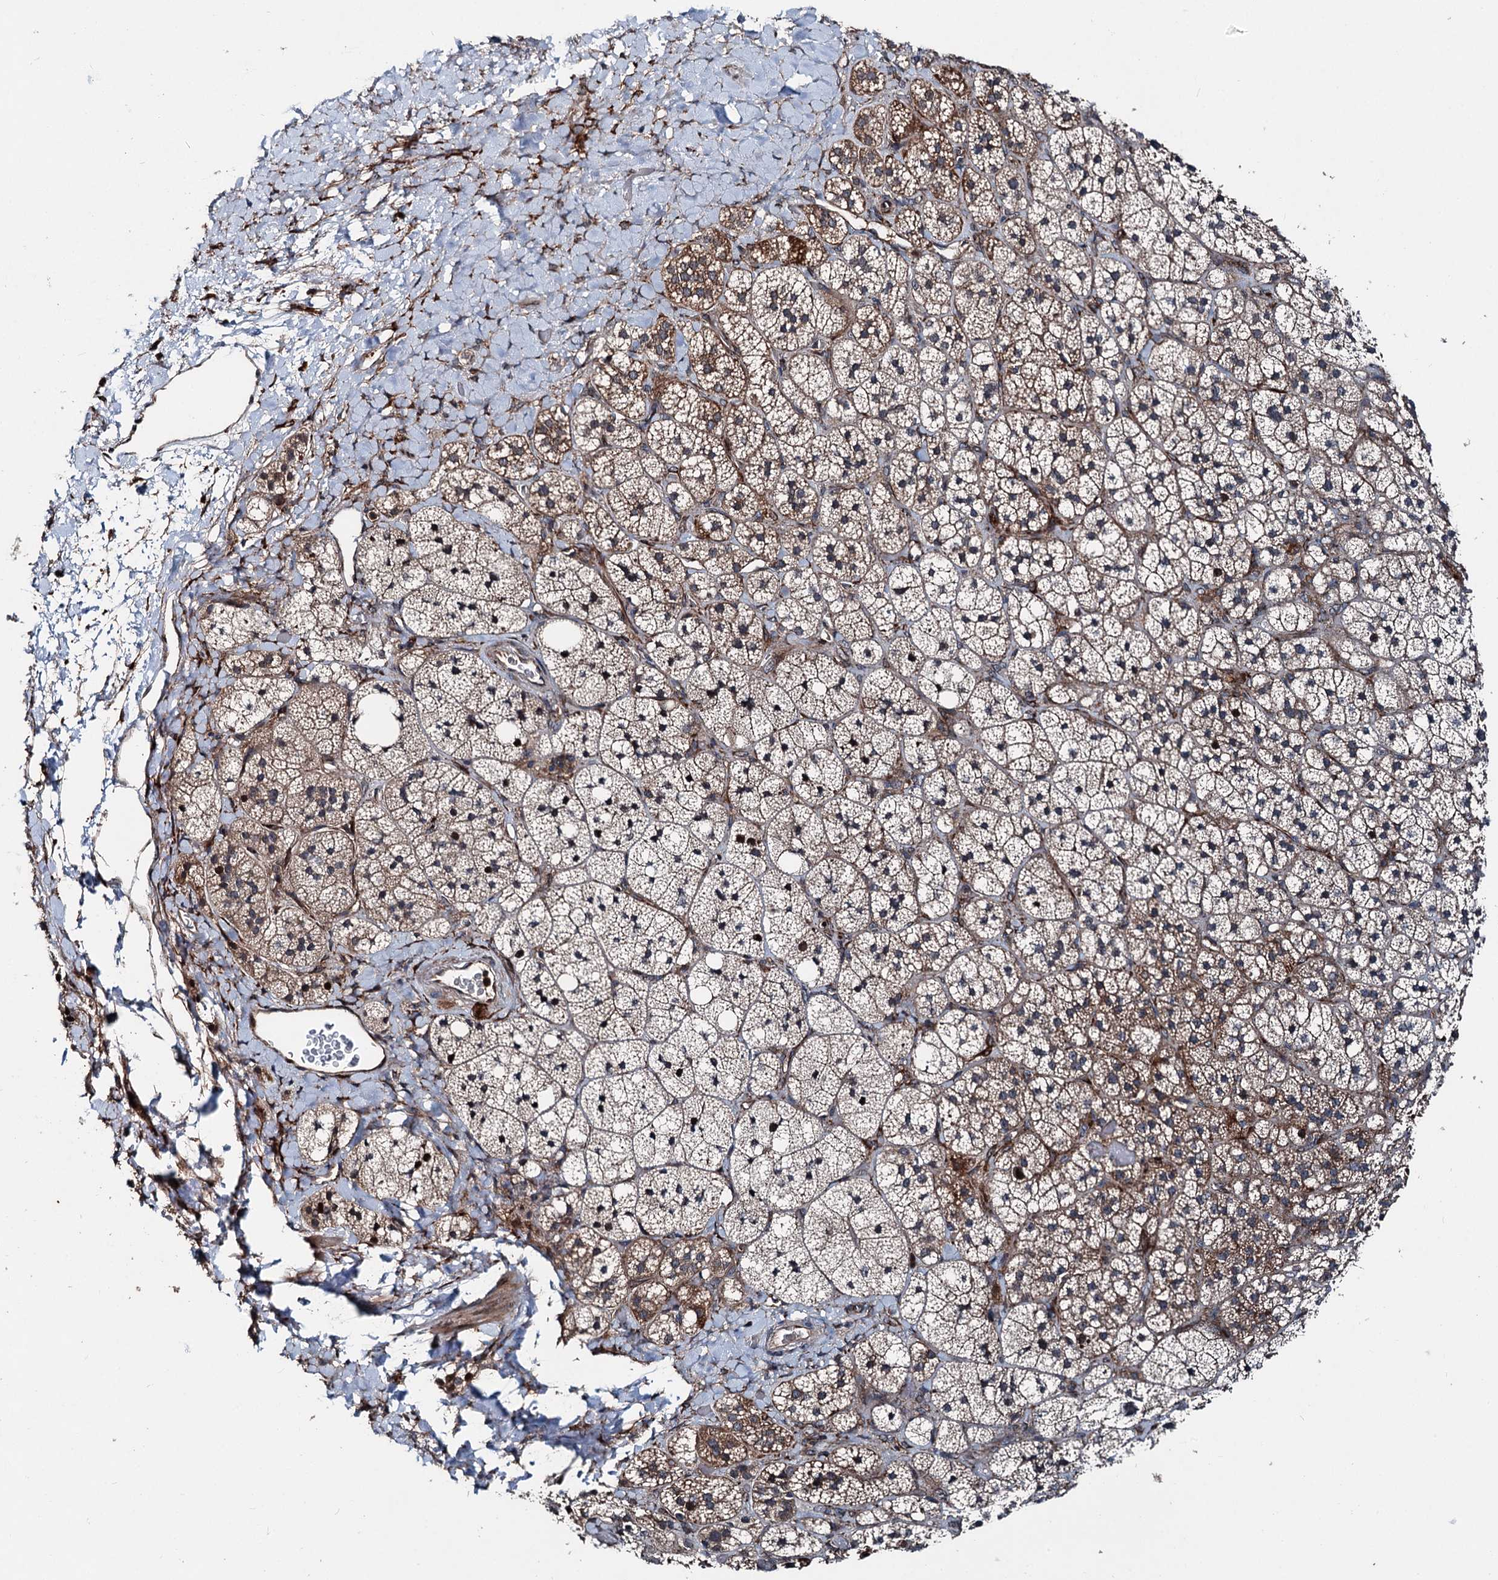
{"staining": {"intensity": "moderate", "quantity": "25%-75%", "location": "cytoplasmic/membranous"}, "tissue": "adrenal gland", "cell_type": "Glandular cells", "image_type": "normal", "snomed": [{"axis": "morphology", "description": "Normal tissue, NOS"}, {"axis": "topography", "description": "Adrenal gland"}], "caption": "Moderate cytoplasmic/membranous protein positivity is appreciated in approximately 25%-75% of glandular cells in adrenal gland.", "gene": "DDIAS", "patient": {"sex": "male", "age": 61}}